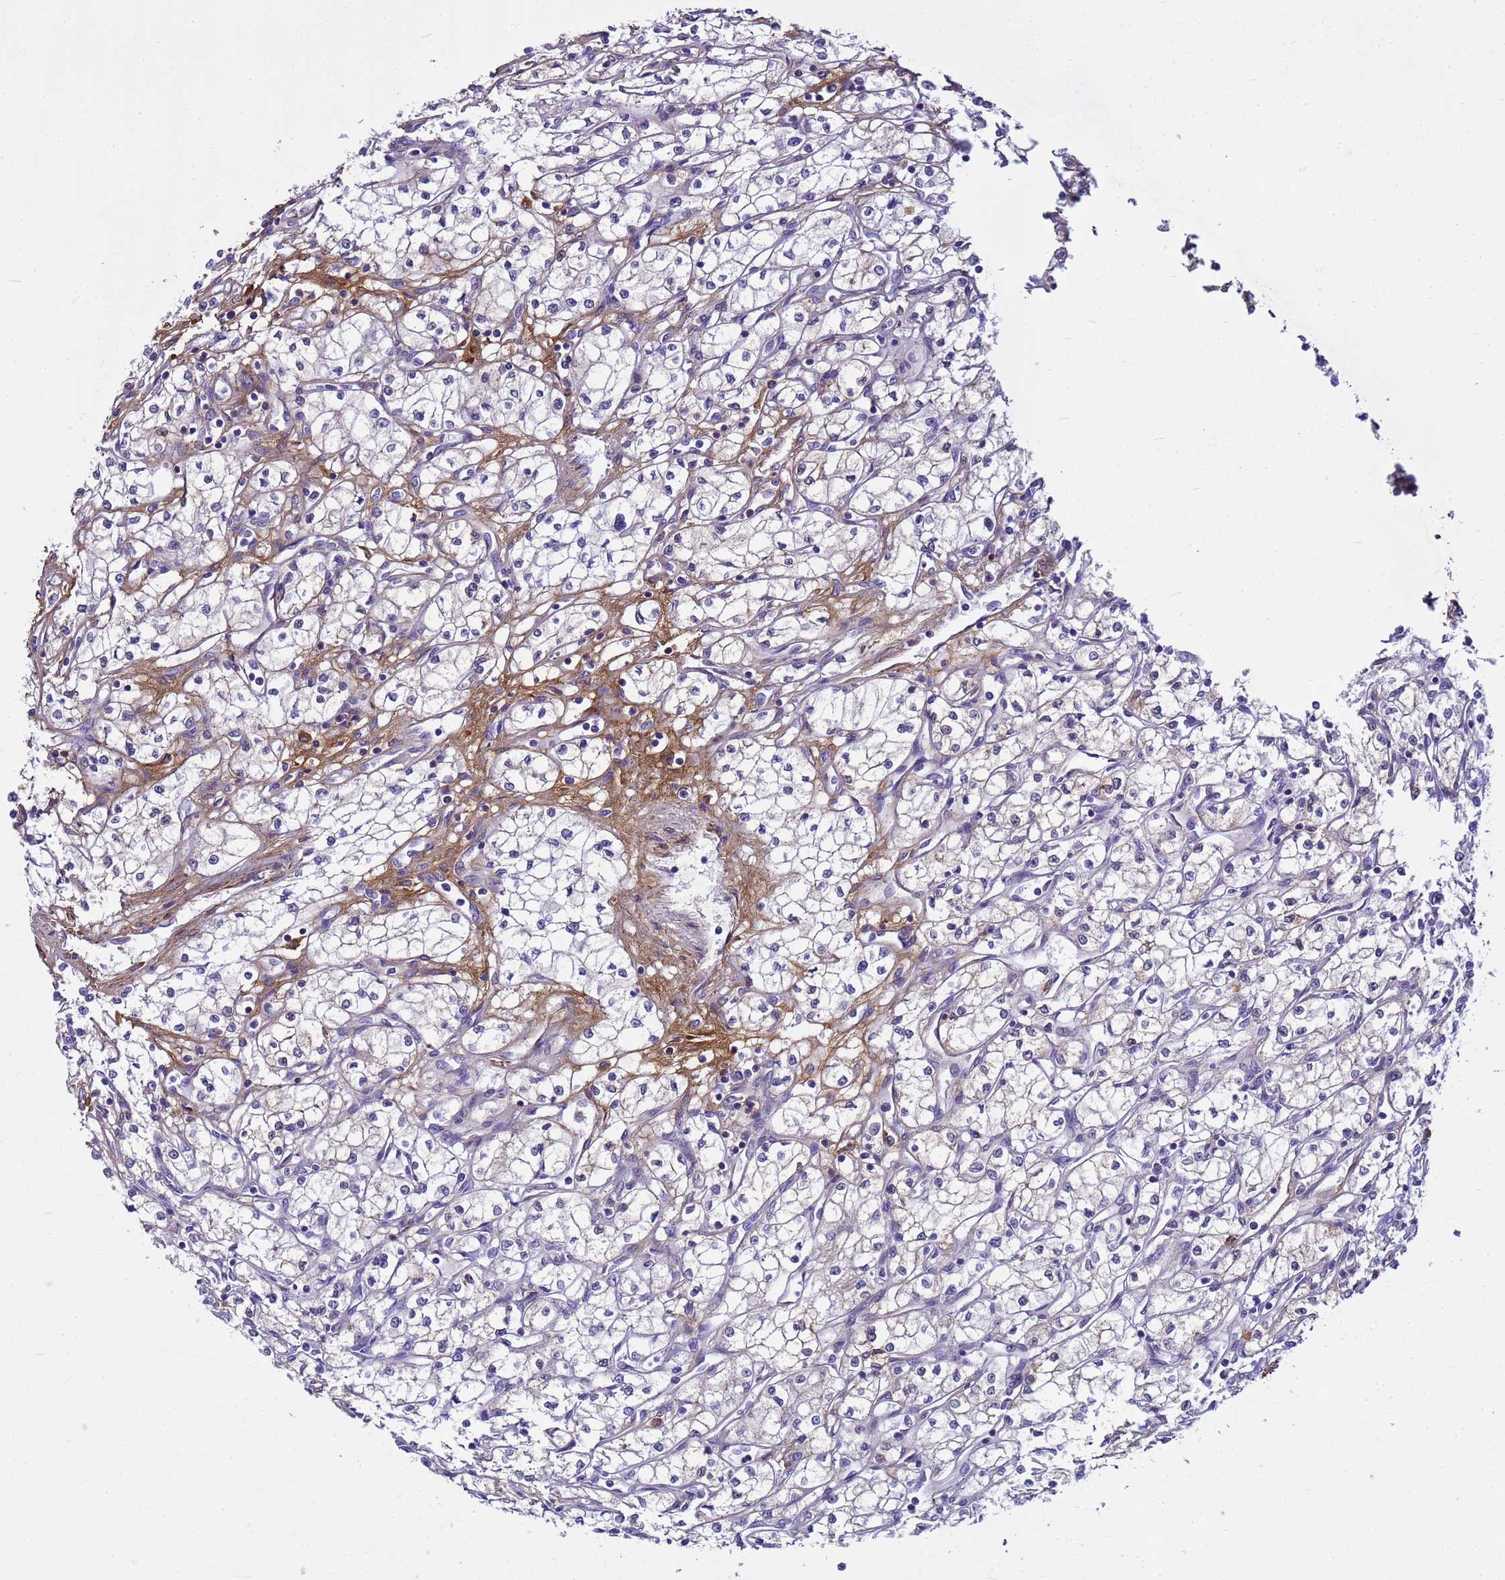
{"staining": {"intensity": "negative", "quantity": "none", "location": "none"}, "tissue": "renal cancer", "cell_type": "Tumor cells", "image_type": "cancer", "snomed": [{"axis": "morphology", "description": "Adenocarcinoma, NOS"}, {"axis": "topography", "description": "Kidney"}], "caption": "Immunohistochemistry of human renal adenocarcinoma exhibits no positivity in tumor cells.", "gene": "P2RX7", "patient": {"sex": "male", "age": 59}}